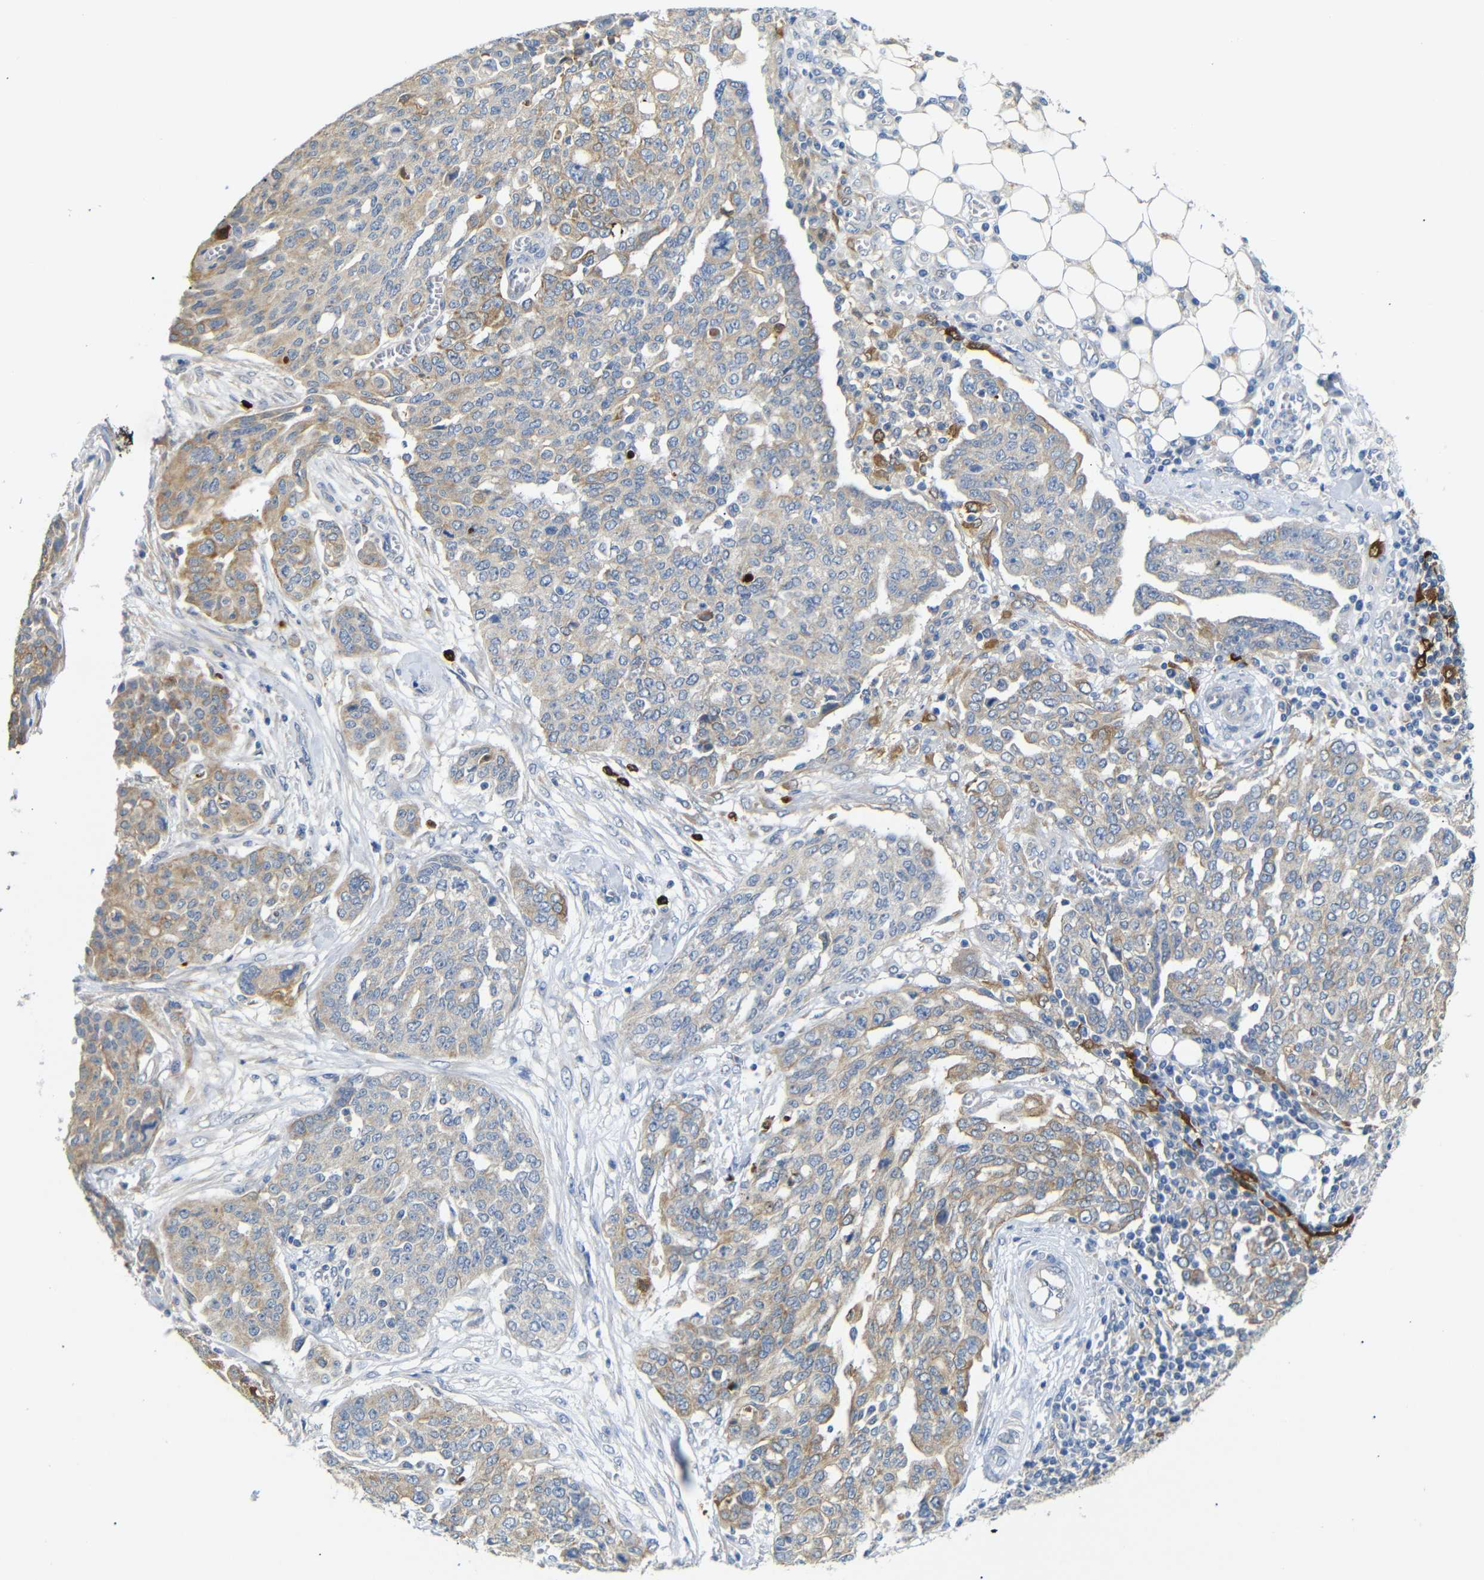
{"staining": {"intensity": "moderate", "quantity": ">75%", "location": "cytoplasmic/membranous"}, "tissue": "ovarian cancer", "cell_type": "Tumor cells", "image_type": "cancer", "snomed": [{"axis": "morphology", "description": "Cystadenocarcinoma, serous, NOS"}, {"axis": "topography", "description": "Soft tissue"}, {"axis": "topography", "description": "Ovary"}], "caption": "Protein staining of ovarian cancer tissue shows moderate cytoplasmic/membranous expression in about >75% of tumor cells.", "gene": "ALOX15", "patient": {"sex": "female", "age": 57}}